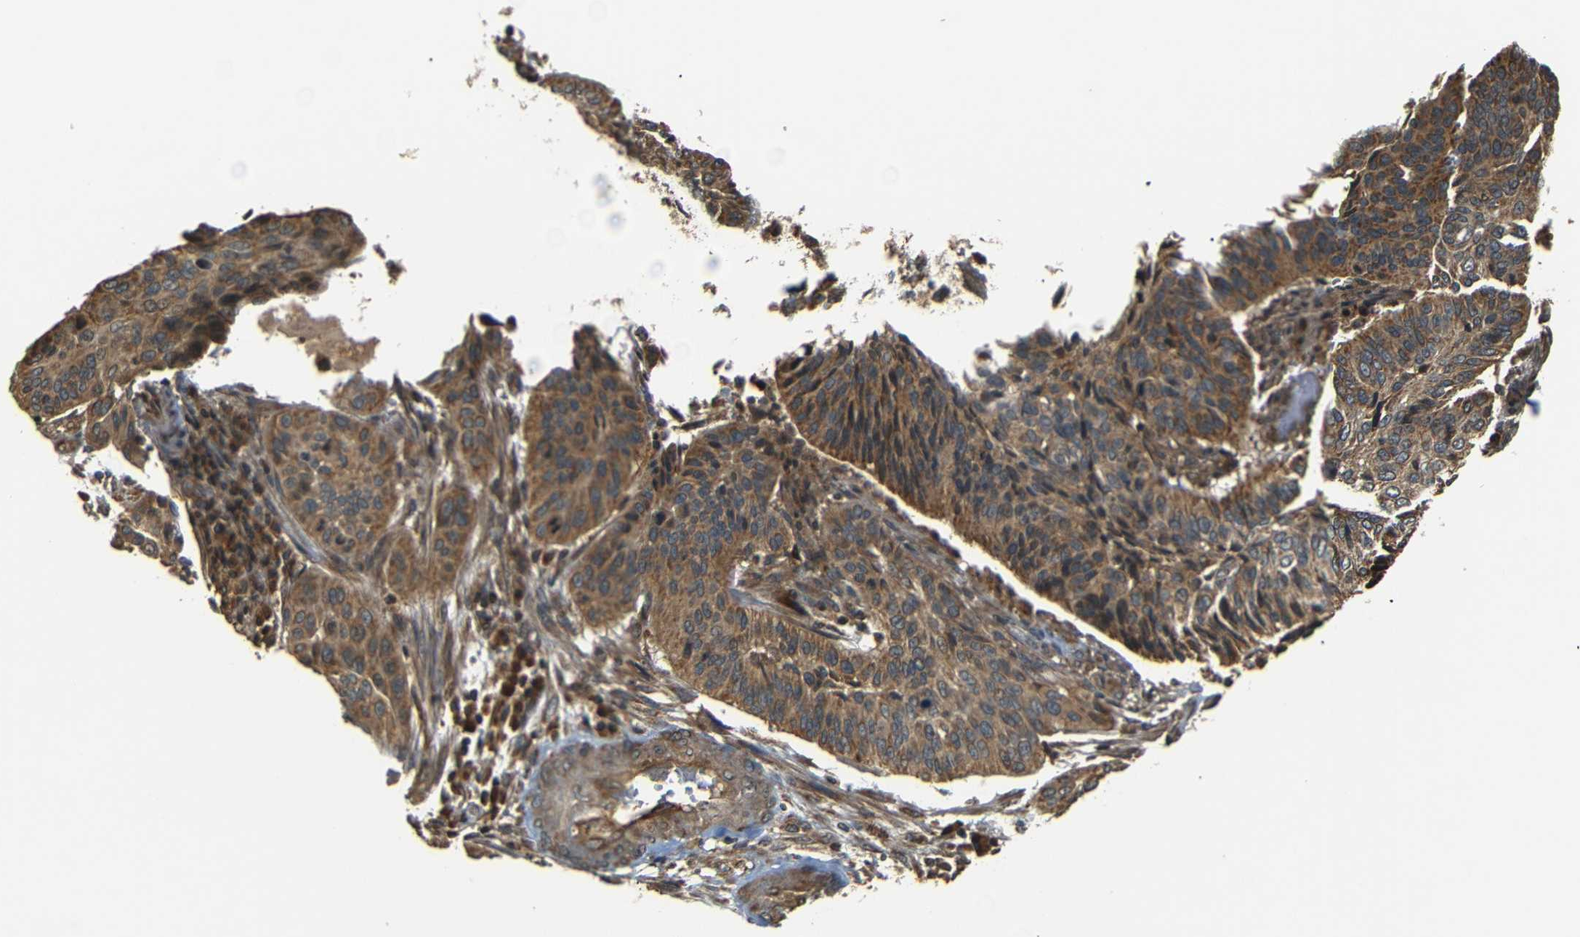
{"staining": {"intensity": "moderate", "quantity": ">75%", "location": "cytoplasmic/membranous"}, "tissue": "cervical cancer", "cell_type": "Tumor cells", "image_type": "cancer", "snomed": [{"axis": "morphology", "description": "Squamous cell carcinoma, NOS"}, {"axis": "topography", "description": "Cervix"}], "caption": "Protein analysis of cervical squamous cell carcinoma tissue reveals moderate cytoplasmic/membranous positivity in about >75% of tumor cells. (Stains: DAB (3,3'-diaminobenzidine) in brown, nuclei in blue, Microscopy: brightfield microscopy at high magnification).", "gene": "TANK", "patient": {"sex": "female", "age": 39}}